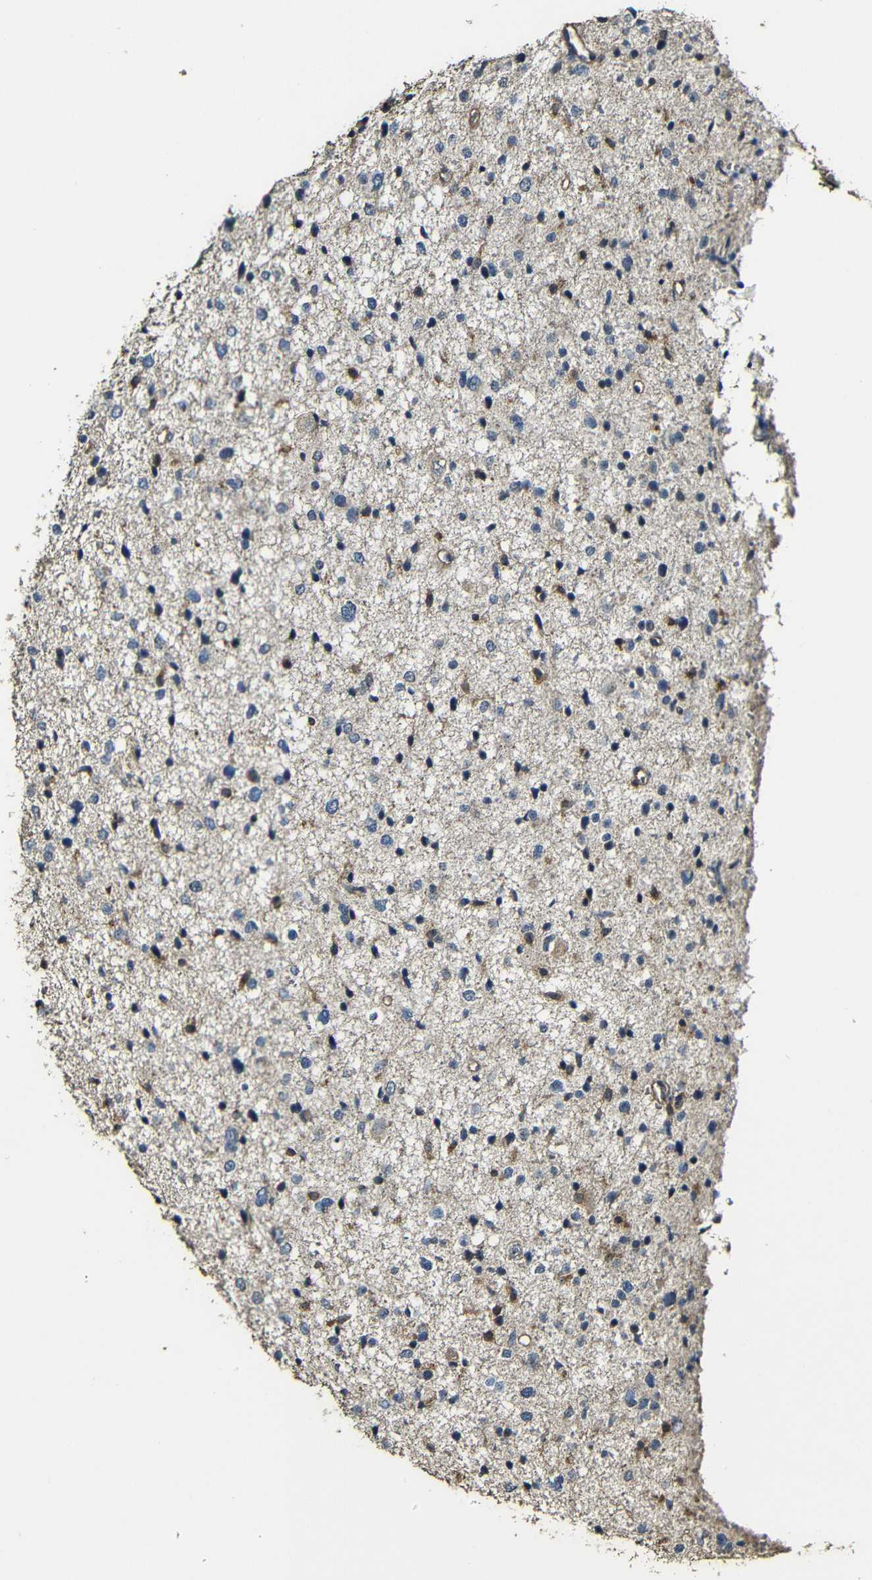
{"staining": {"intensity": "negative", "quantity": "none", "location": "none"}, "tissue": "glioma", "cell_type": "Tumor cells", "image_type": "cancer", "snomed": [{"axis": "morphology", "description": "Glioma, malignant, Low grade"}, {"axis": "topography", "description": "Brain"}], "caption": "Immunohistochemistry micrograph of human glioma stained for a protein (brown), which reveals no positivity in tumor cells.", "gene": "CASP8", "patient": {"sex": "female", "age": 37}}